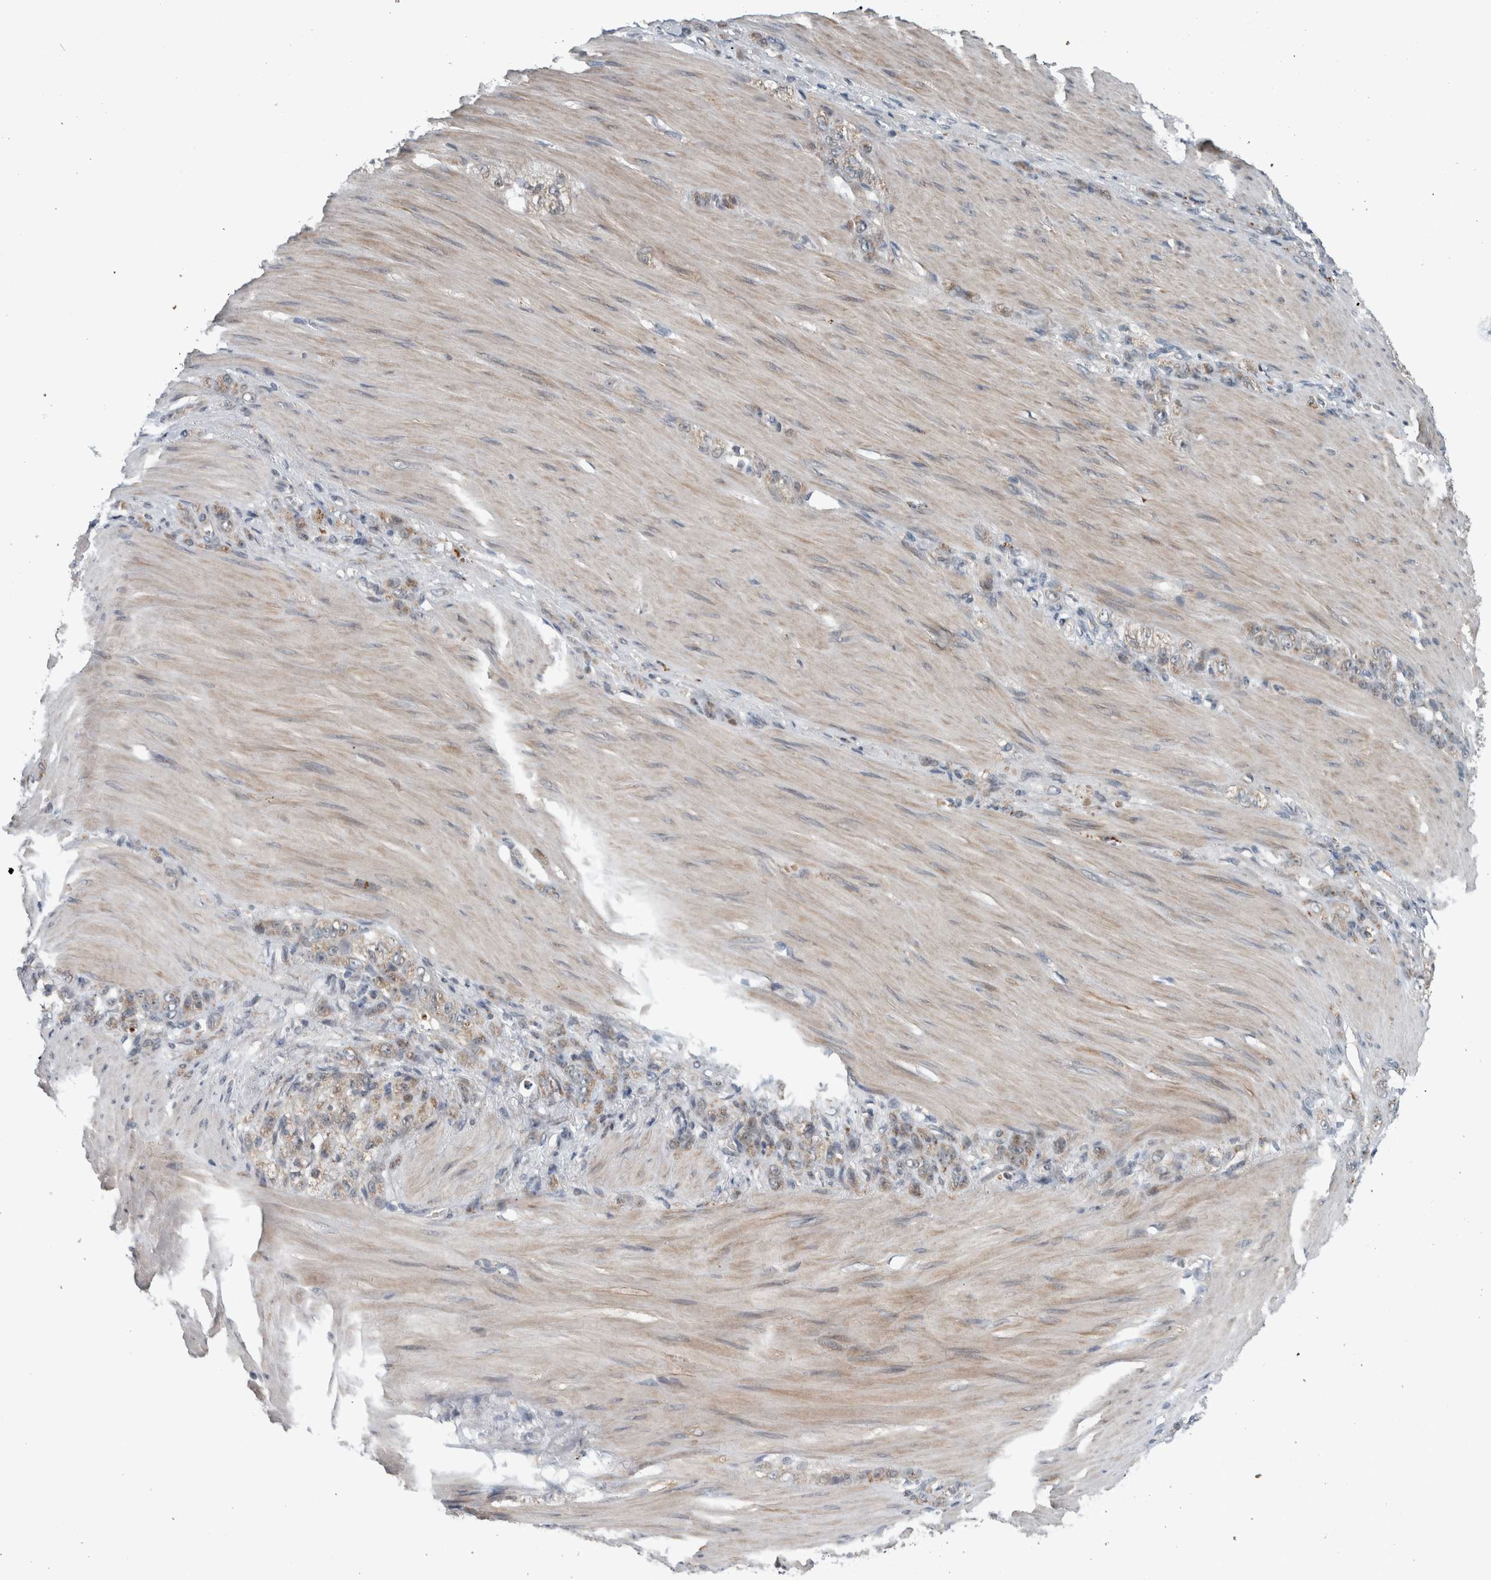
{"staining": {"intensity": "weak", "quantity": ">75%", "location": "cytoplasmic/membranous"}, "tissue": "stomach cancer", "cell_type": "Tumor cells", "image_type": "cancer", "snomed": [{"axis": "morphology", "description": "Normal tissue, NOS"}, {"axis": "morphology", "description": "Adenocarcinoma, NOS"}, {"axis": "topography", "description": "Stomach"}], "caption": "Immunohistochemistry (IHC) image of neoplastic tissue: stomach adenocarcinoma stained using immunohistochemistry exhibits low levels of weak protein expression localized specifically in the cytoplasmic/membranous of tumor cells, appearing as a cytoplasmic/membranous brown color.", "gene": "GBA2", "patient": {"sex": "male", "age": 82}}